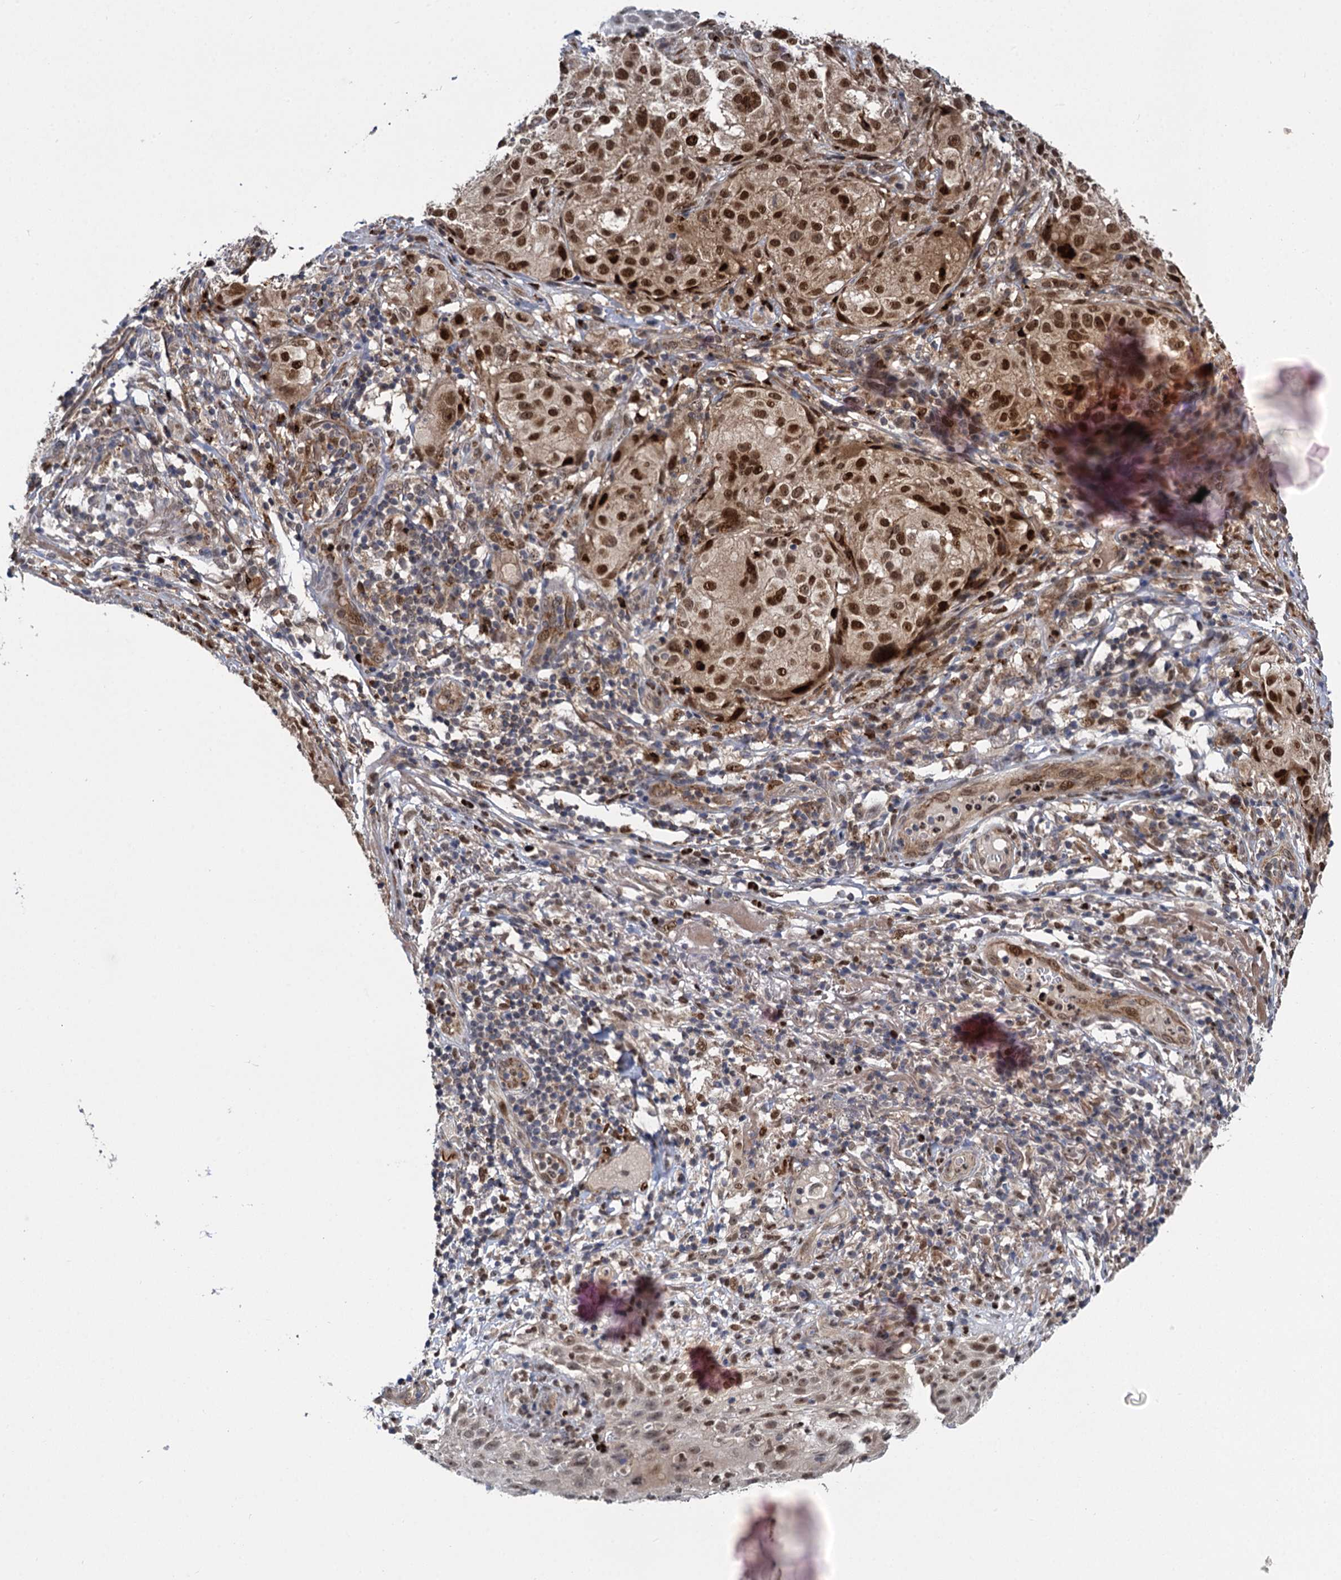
{"staining": {"intensity": "strong", "quantity": ">75%", "location": "cytoplasmic/membranous,nuclear"}, "tissue": "melanoma", "cell_type": "Tumor cells", "image_type": "cancer", "snomed": [{"axis": "morphology", "description": "Necrosis, NOS"}, {"axis": "morphology", "description": "Malignant melanoma, NOS"}, {"axis": "topography", "description": "Skin"}], "caption": "This micrograph reveals immunohistochemistry staining of malignant melanoma, with high strong cytoplasmic/membranous and nuclear staining in about >75% of tumor cells.", "gene": "GAL3ST4", "patient": {"sex": "female", "age": 87}}